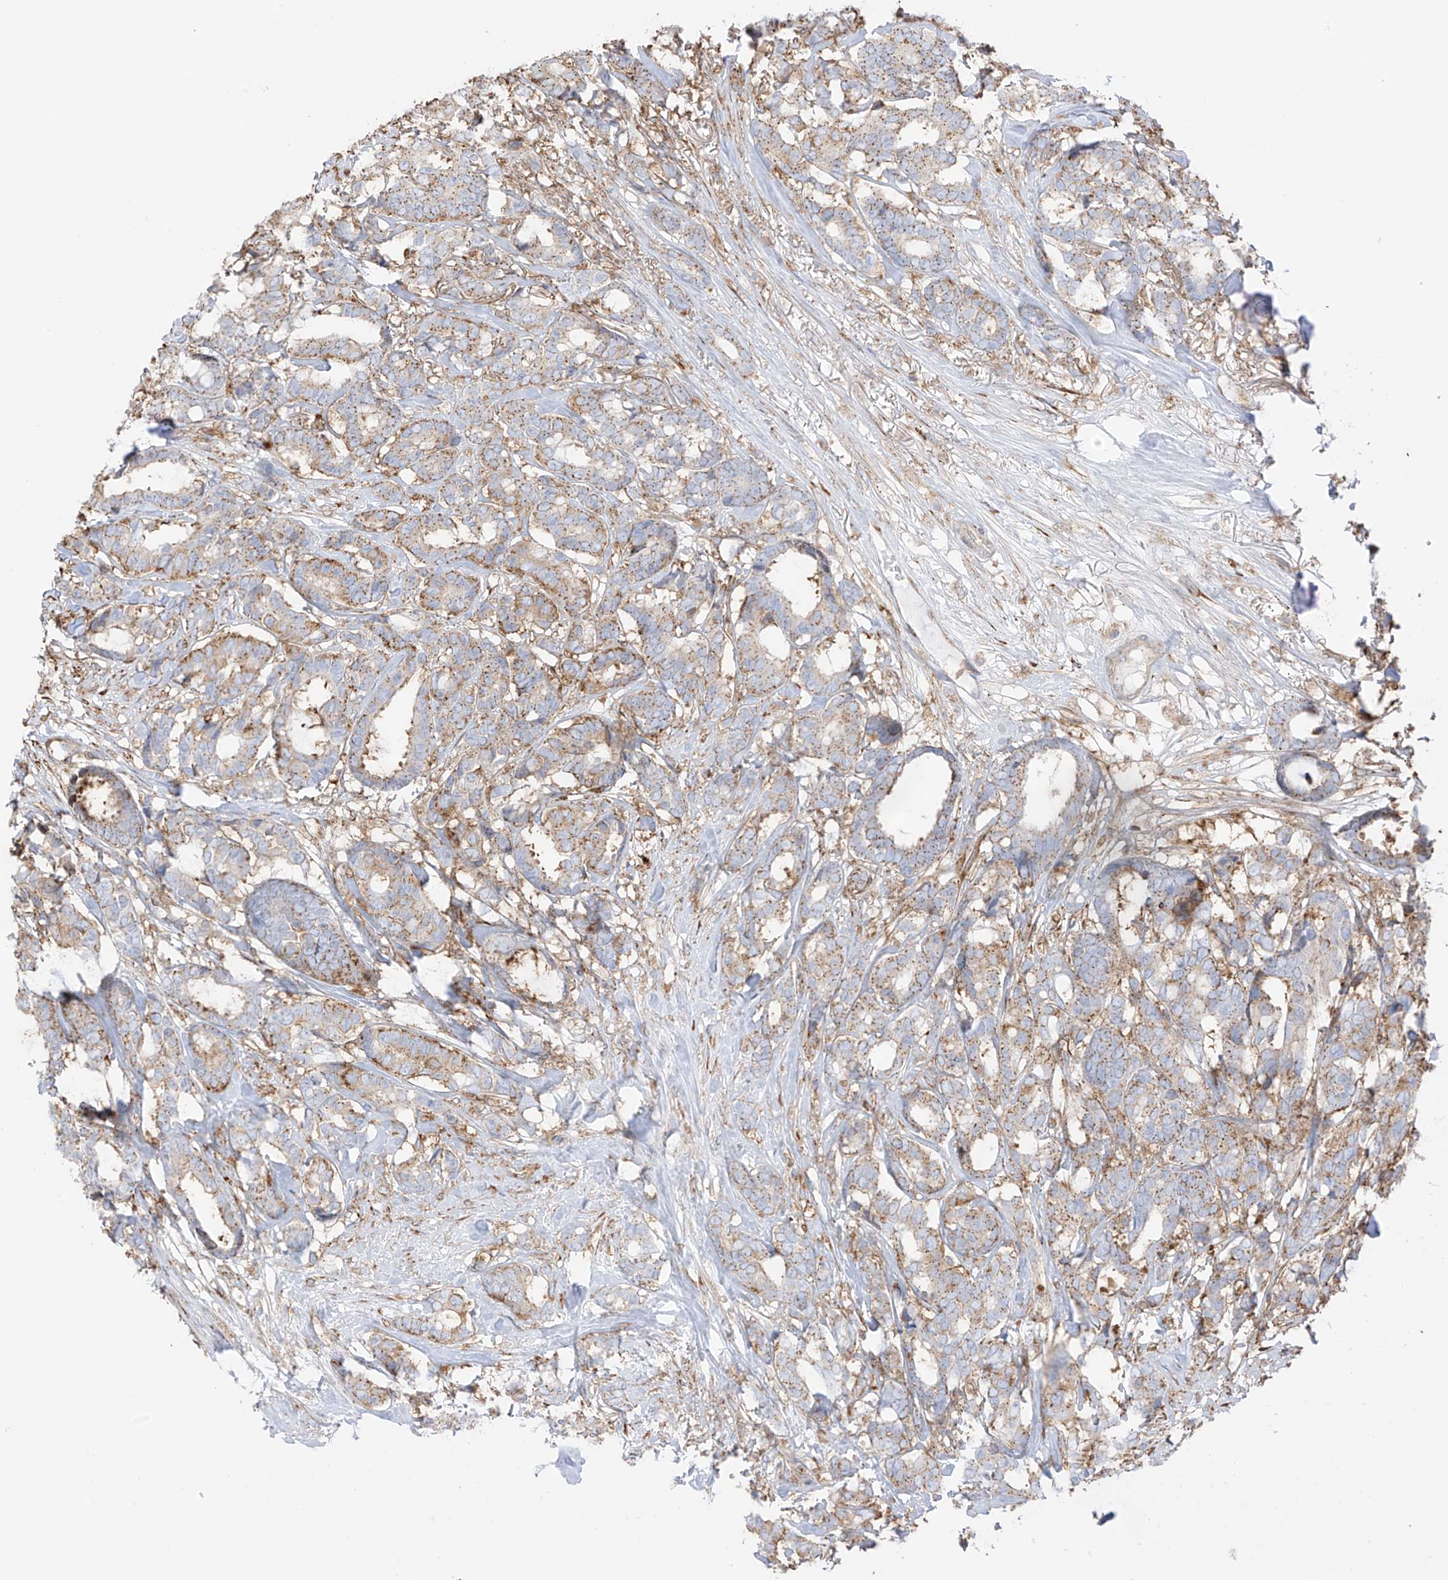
{"staining": {"intensity": "moderate", "quantity": ">75%", "location": "cytoplasmic/membranous"}, "tissue": "breast cancer", "cell_type": "Tumor cells", "image_type": "cancer", "snomed": [{"axis": "morphology", "description": "Duct carcinoma"}, {"axis": "topography", "description": "Breast"}], "caption": "The photomicrograph reveals staining of breast cancer, revealing moderate cytoplasmic/membranous protein staining (brown color) within tumor cells.", "gene": "XKR3", "patient": {"sex": "female", "age": 87}}